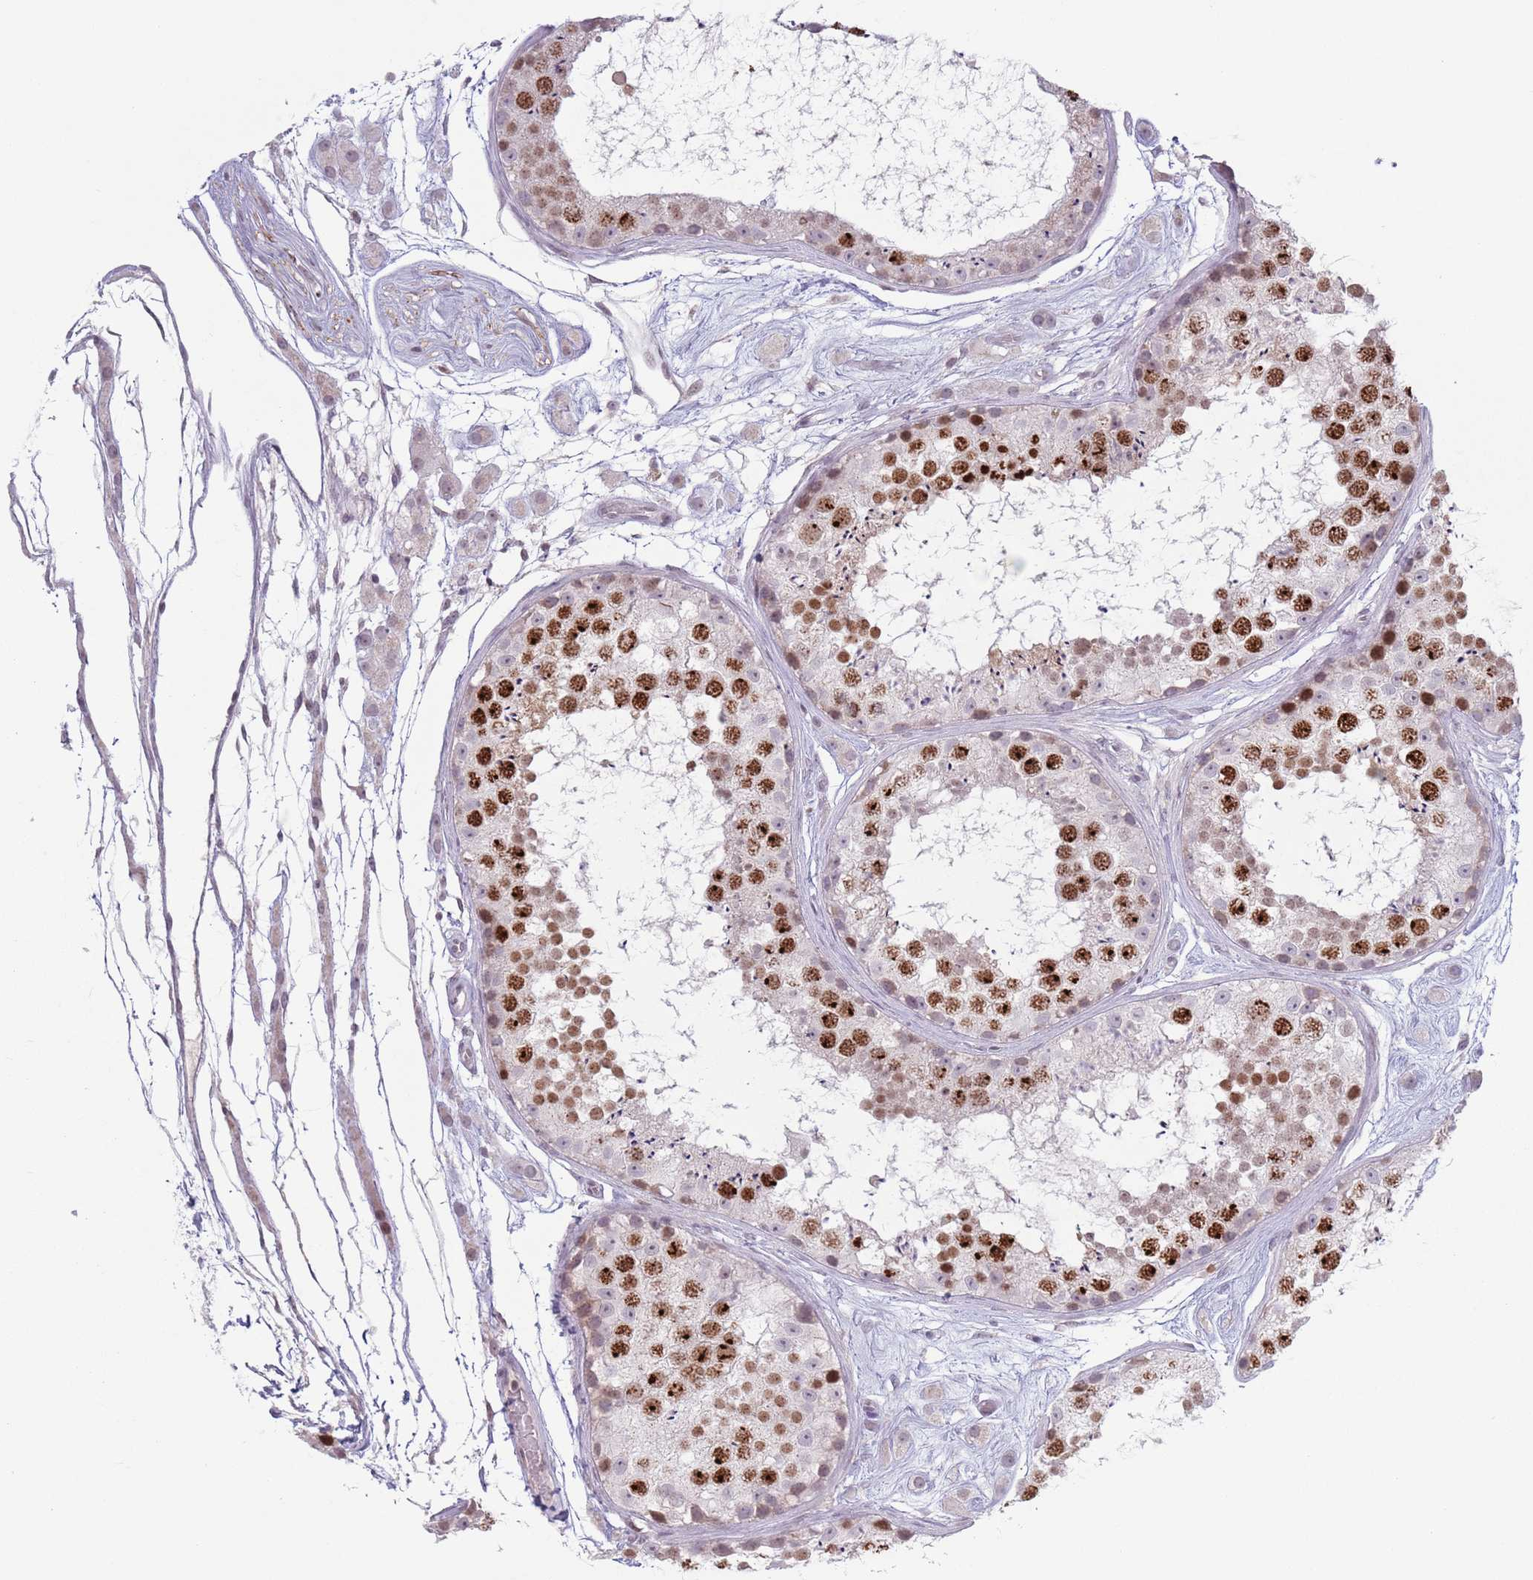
{"staining": {"intensity": "strong", "quantity": "25%-75%", "location": "nuclear"}, "tissue": "testis", "cell_type": "Cells in seminiferous ducts", "image_type": "normal", "snomed": [{"axis": "morphology", "description": "Normal tissue, NOS"}, {"axis": "topography", "description": "Testis"}], "caption": "Protein analysis of normal testis shows strong nuclear expression in about 25%-75% of cells in seminiferous ducts.", "gene": "MRPL34", "patient": {"sex": "male", "age": 25}}